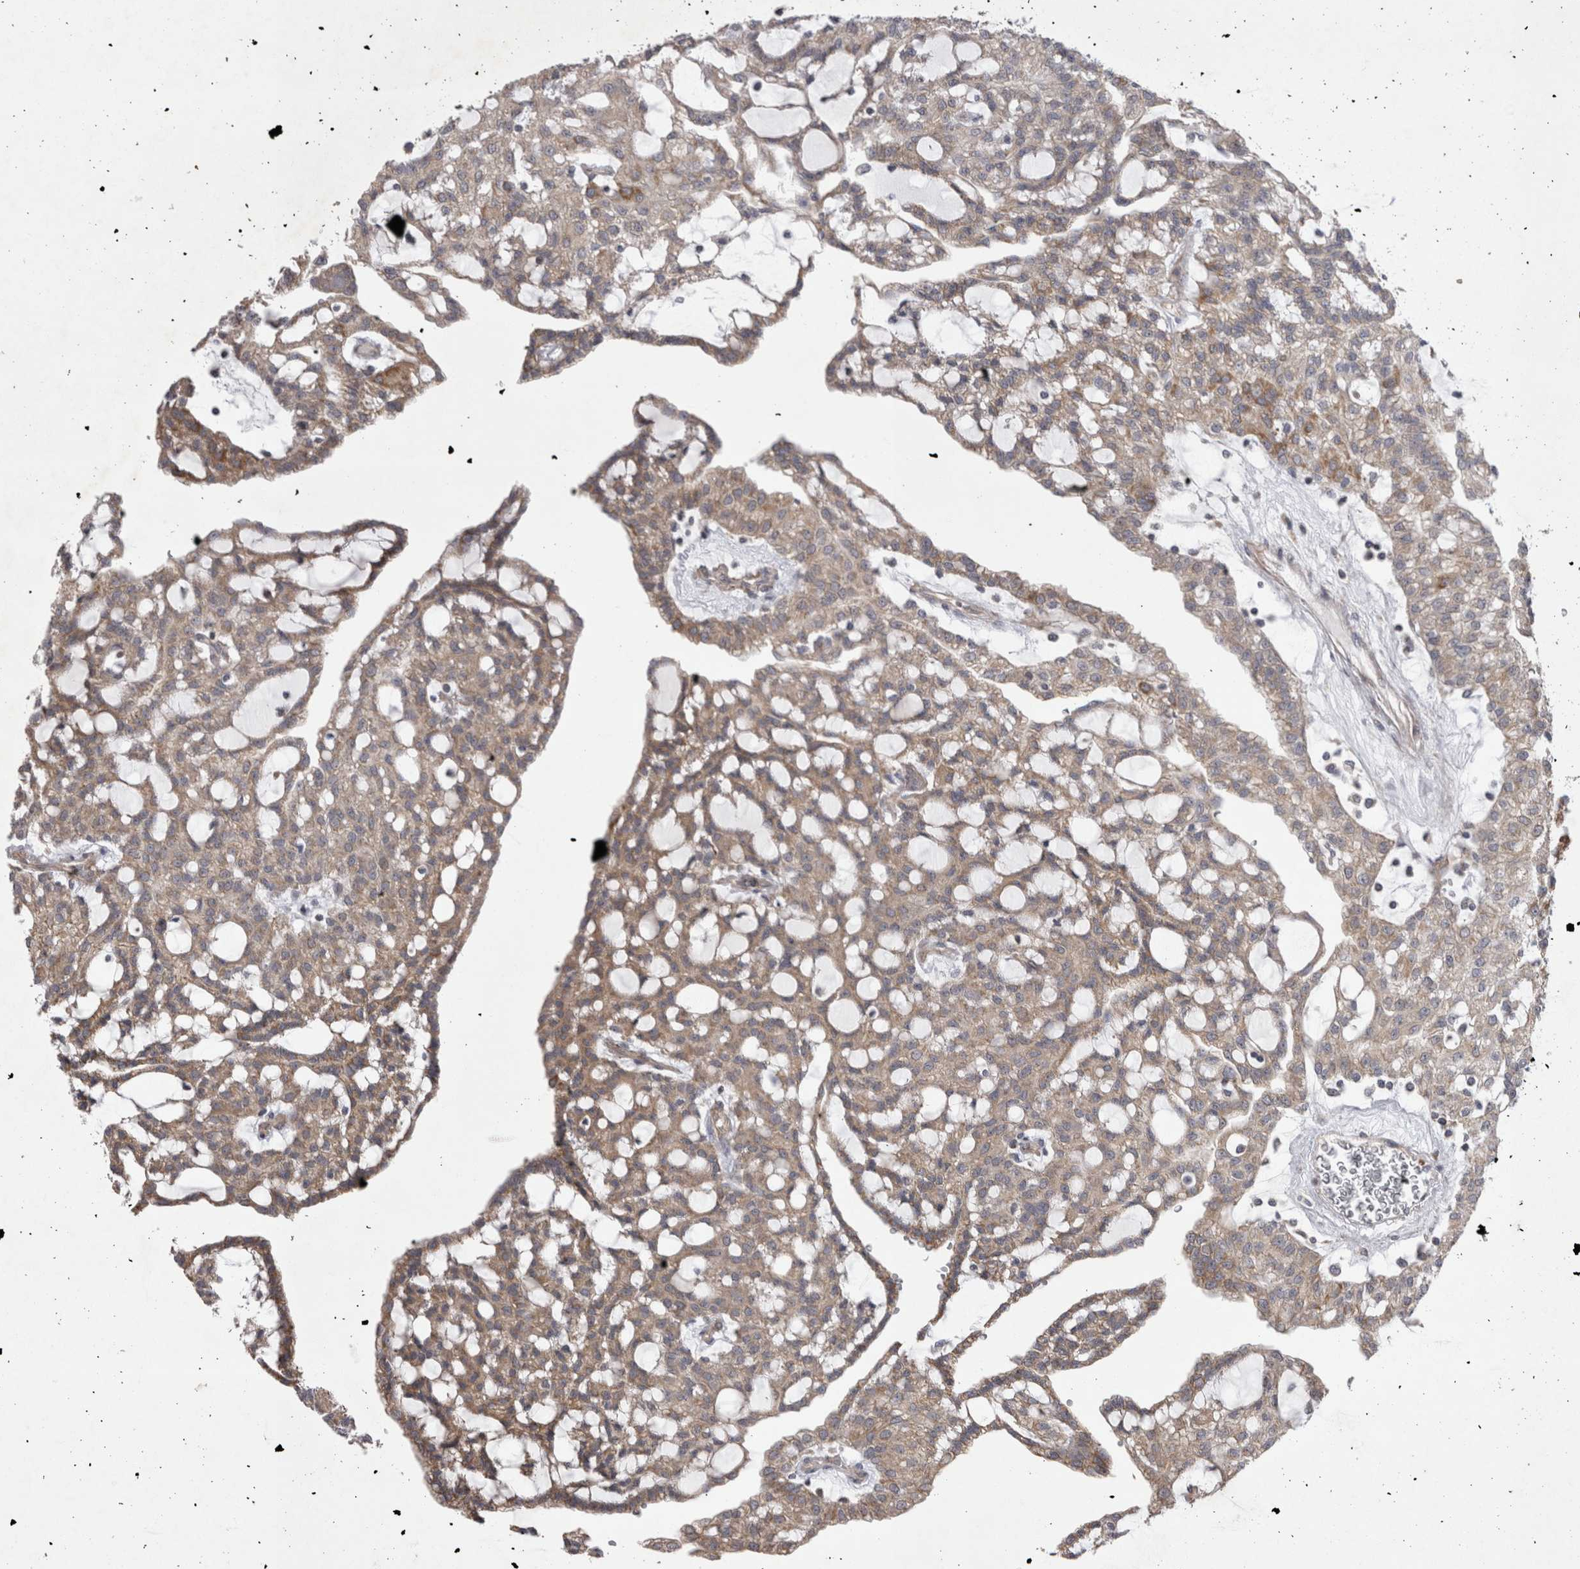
{"staining": {"intensity": "weak", "quantity": ">75%", "location": "cytoplasmic/membranous"}, "tissue": "renal cancer", "cell_type": "Tumor cells", "image_type": "cancer", "snomed": [{"axis": "morphology", "description": "Adenocarcinoma, NOS"}, {"axis": "topography", "description": "Kidney"}], "caption": "DAB (3,3'-diaminobenzidine) immunohistochemical staining of renal cancer (adenocarcinoma) exhibits weak cytoplasmic/membranous protein expression in approximately >75% of tumor cells.", "gene": "TSPOAP1", "patient": {"sex": "male", "age": 63}}